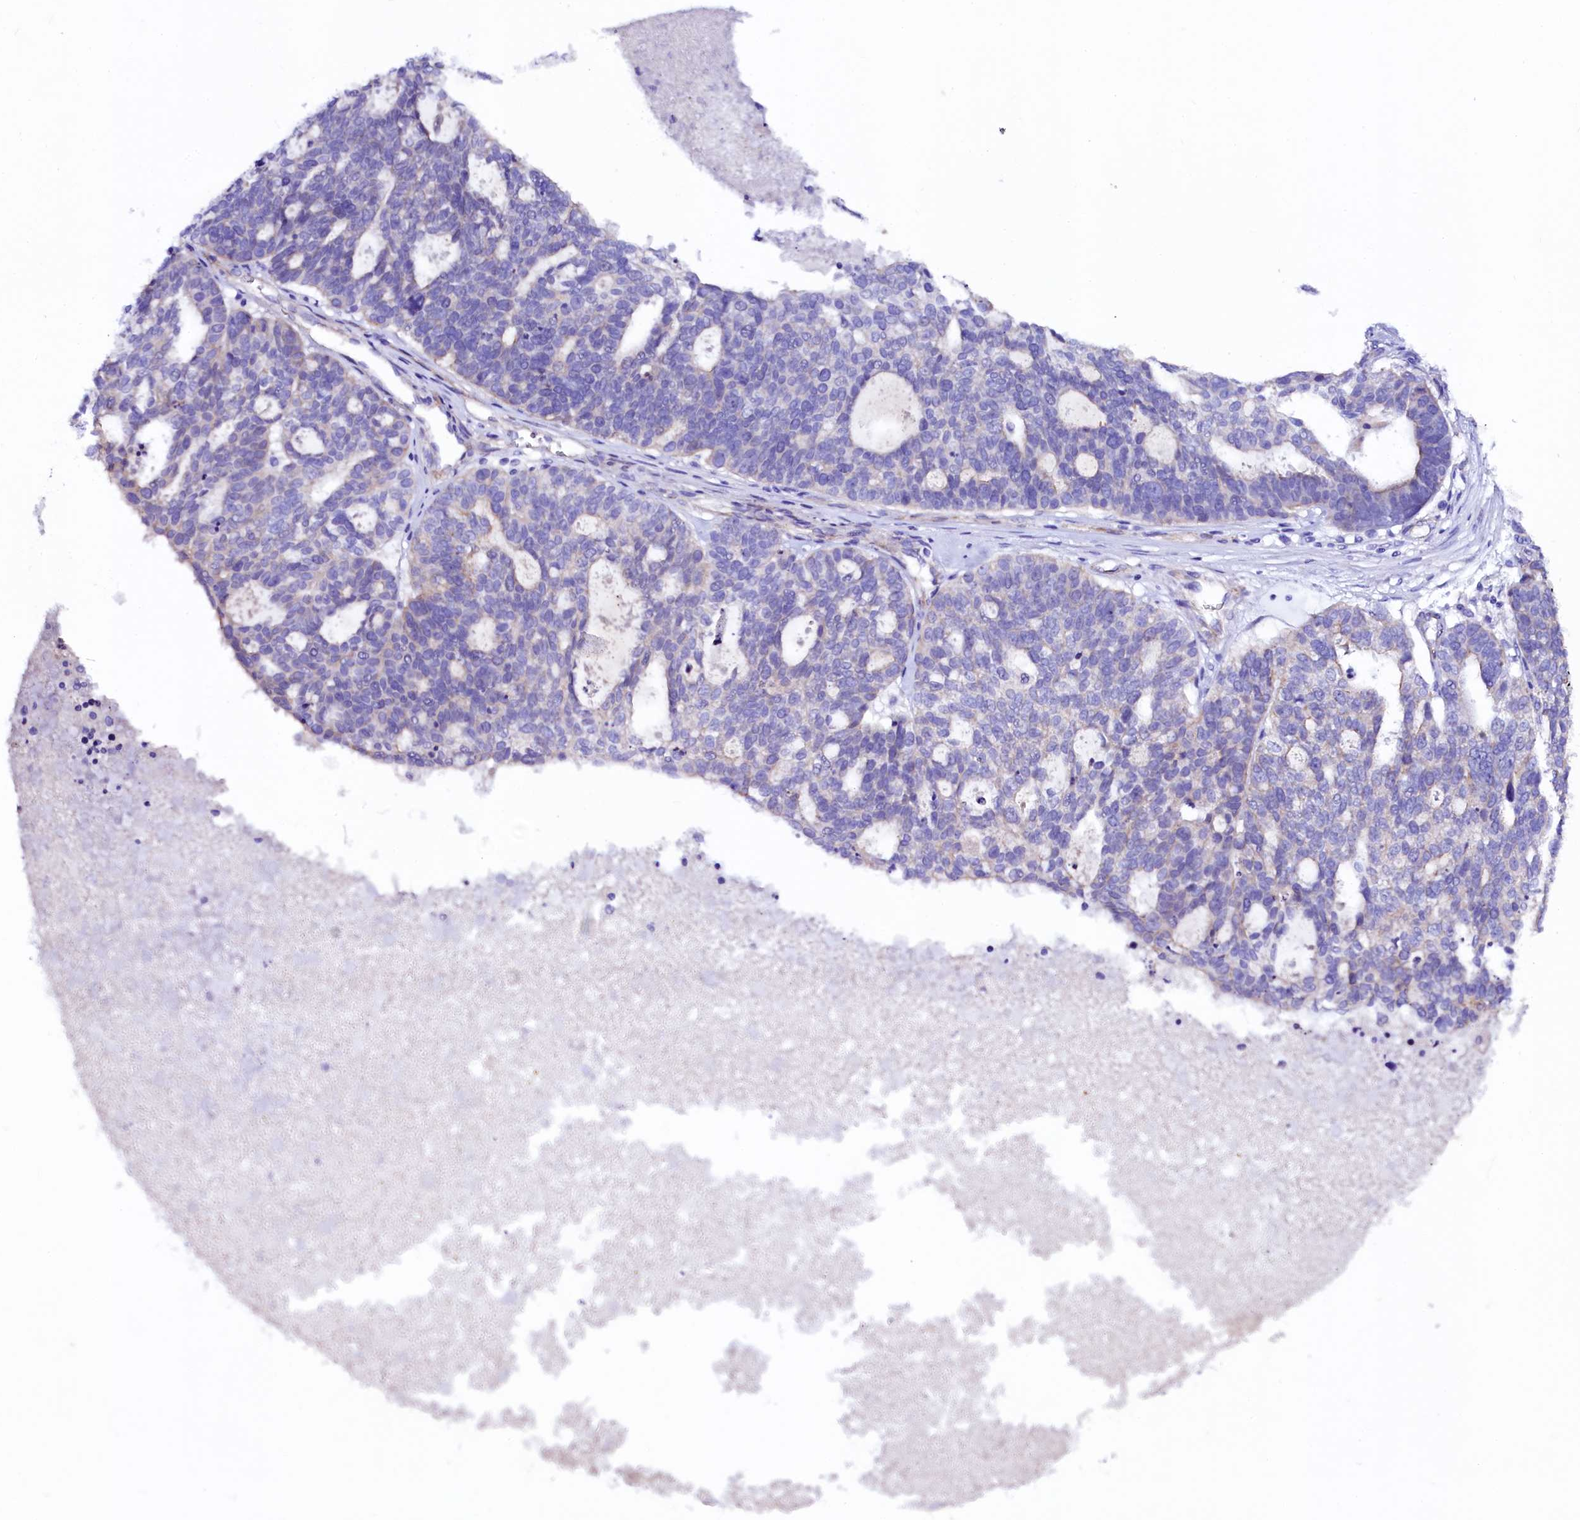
{"staining": {"intensity": "negative", "quantity": "none", "location": "none"}, "tissue": "ovarian cancer", "cell_type": "Tumor cells", "image_type": "cancer", "snomed": [{"axis": "morphology", "description": "Cystadenocarcinoma, serous, NOS"}, {"axis": "topography", "description": "Ovary"}], "caption": "Ovarian cancer was stained to show a protein in brown. There is no significant positivity in tumor cells. (DAB (3,3'-diaminobenzidine) IHC, high magnification).", "gene": "SLF1", "patient": {"sex": "female", "age": 59}}